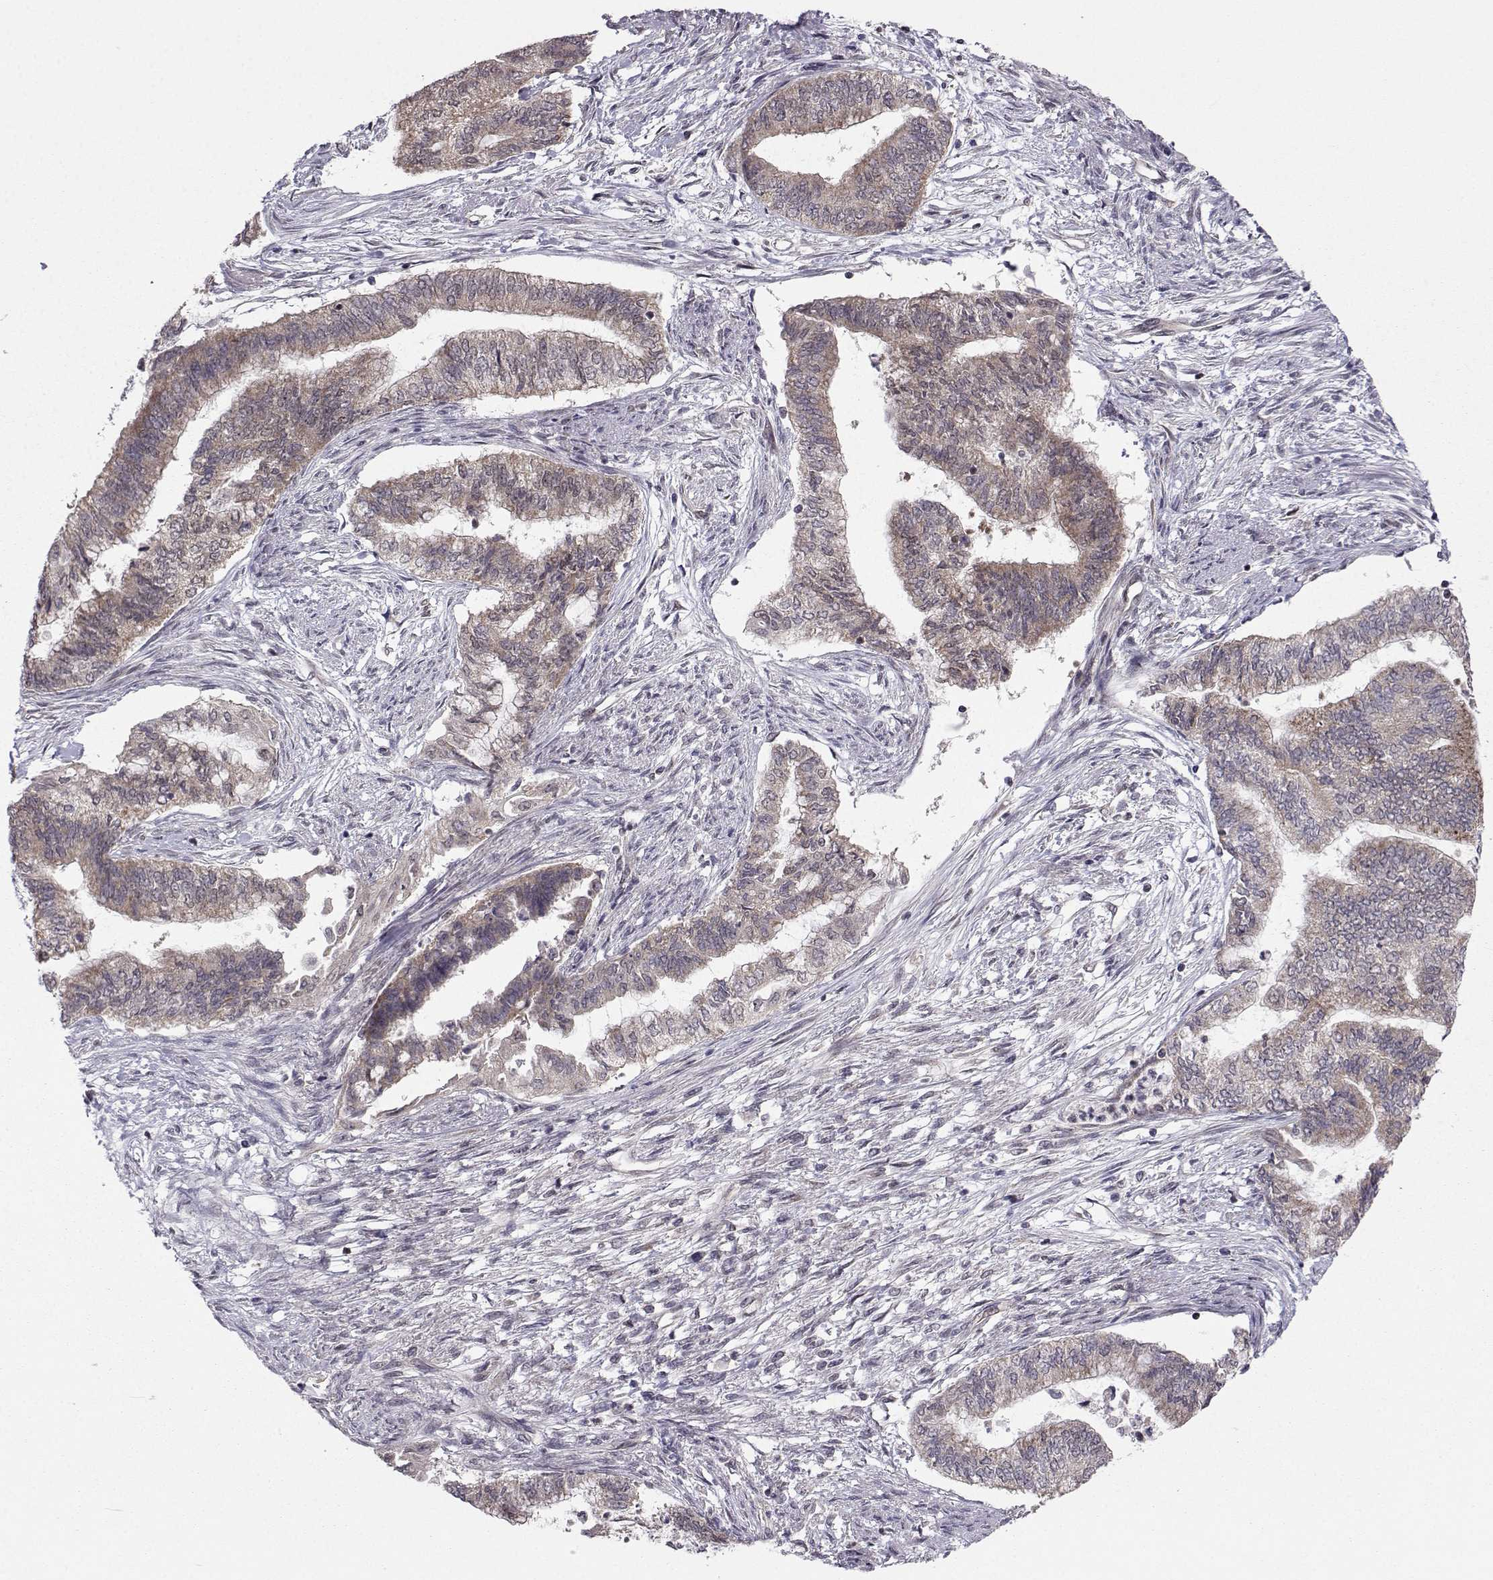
{"staining": {"intensity": "weak", "quantity": ">75%", "location": "cytoplasmic/membranous"}, "tissue": "endometrial cancer", "cell_type": "Tumor cells", "image_type": "cancer", "snomed": [{"axis": "morphology", "description": "Adenocarcinoma, NOS"}, {"axis": "topography", "description": "Endometrium"}], "caption": "High-magnification brightfield microscopy of endometrial cancer stained with DAB (brown) and counterstained with hematoxylin (blue). tumor cells exhibit weak cytoplasmic/membranous positivity is identified in about>75% of cells. Nuclei are stained in blue.", "gene": "PKN2", "patient": {"sex": "female", "age": 65}}